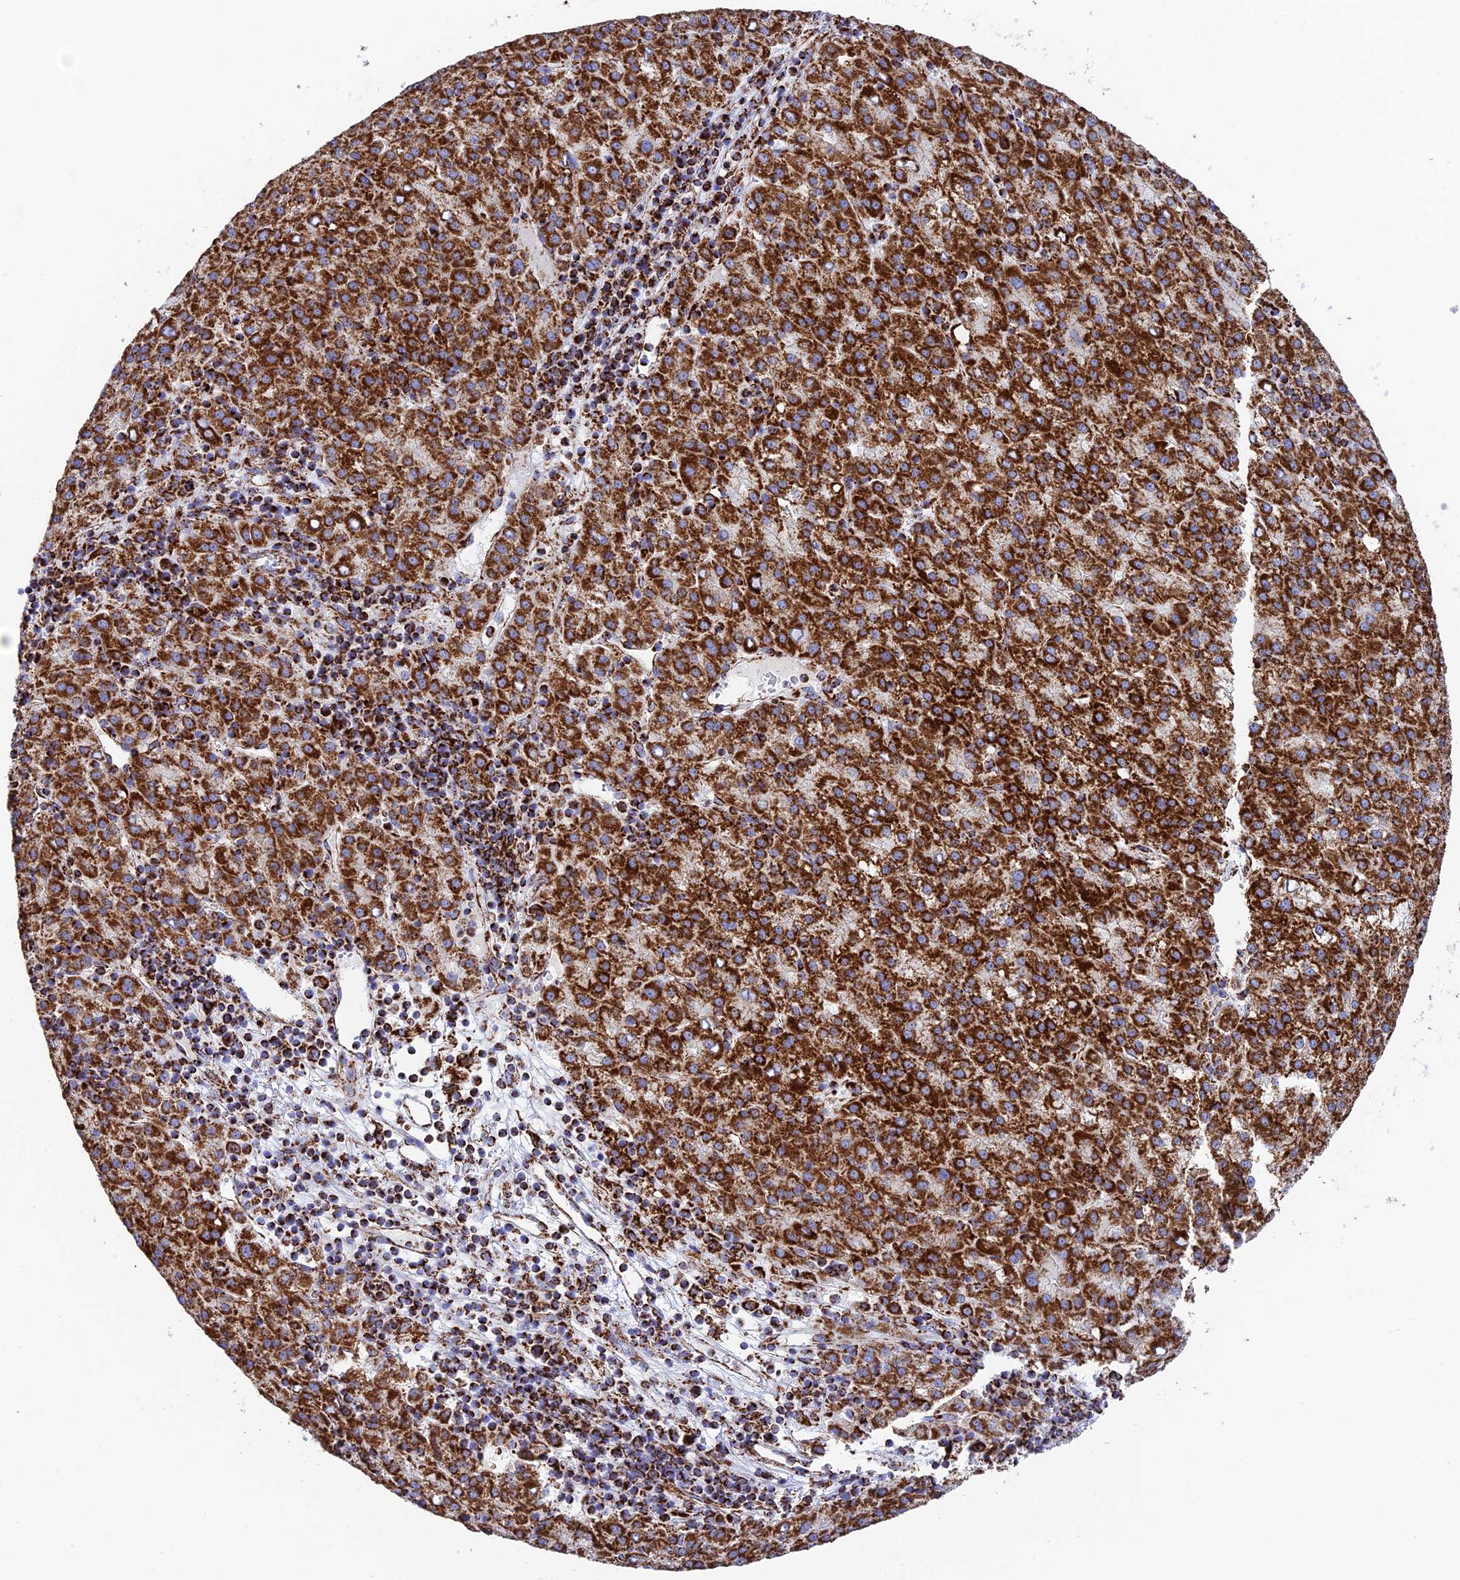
{"staining": {"intensity": "strong", "quantity": ">75%", "location": "cytoplasmic/membranous"}, "tissue": "liver cancer", "cell_type": "Tumor cells", "image_type": "cancer", "snomed": [{"axis": "morphology", "description": "Carcinoma, Hepatocellular, NOS"}, {"axis": "topography", "description": "Liver"}], "caption": "Strong cytoplasmic/membranous staining is appreciated in approximately >75% of tumor cells in liver hepatocellular carcinoma. The staining was performed using DAB (3,3'-diaminobenzidine) to visualize the protein expression in brown, while the nuclei were stained in blue with hematoxylin (Magnification: 20x).", "gene": "CHCHD3", "patient": {"sex": "female", "age": 58}}